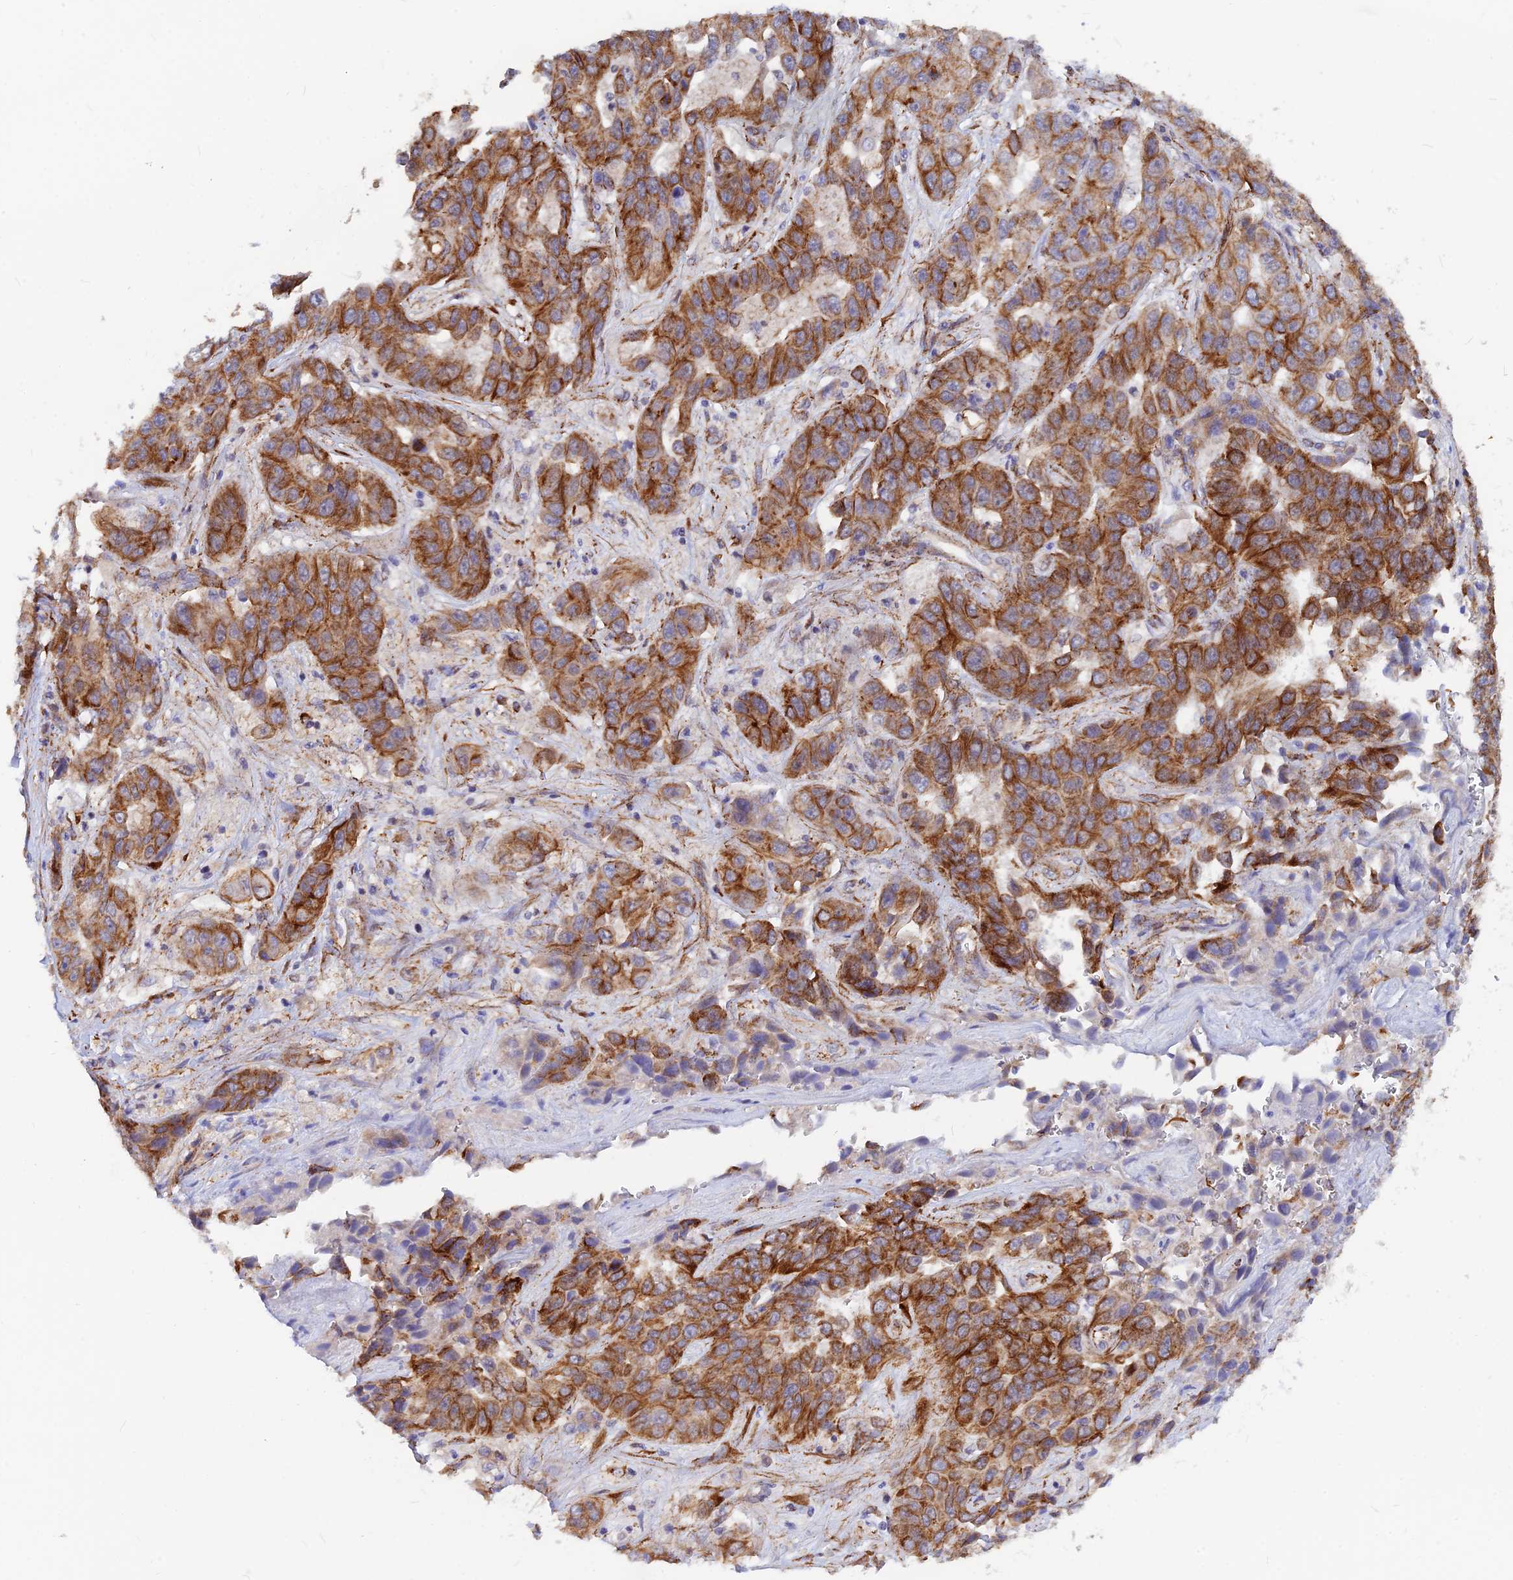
{"staining": {"intensity": "strong", "quantity": ">75%", "location": "cytoplasmic/membranous"}, "tissue": "liver cancer", "cell_type": "Tumor cells", "image_type": "cancer", "snomed": [{"axis": "morphology", "description": "Cholangiocarcinoma"}, {"axis": "topography", "description": "Liver"}], "caption": "Immunohistochemical staining of human cholangiocarcinoma (liver) exhibits high levels of strong cytoplasmic/membranous staining in about >75% of tumor cells. Using DAB (3,3'-diaminobenzidine) (brown) and hematoxylin (blue) stains, captured at high magnification using brightfield microscopy.", "gene": "VSTM2L", "patient": {"sex": "female", "age": 52}}